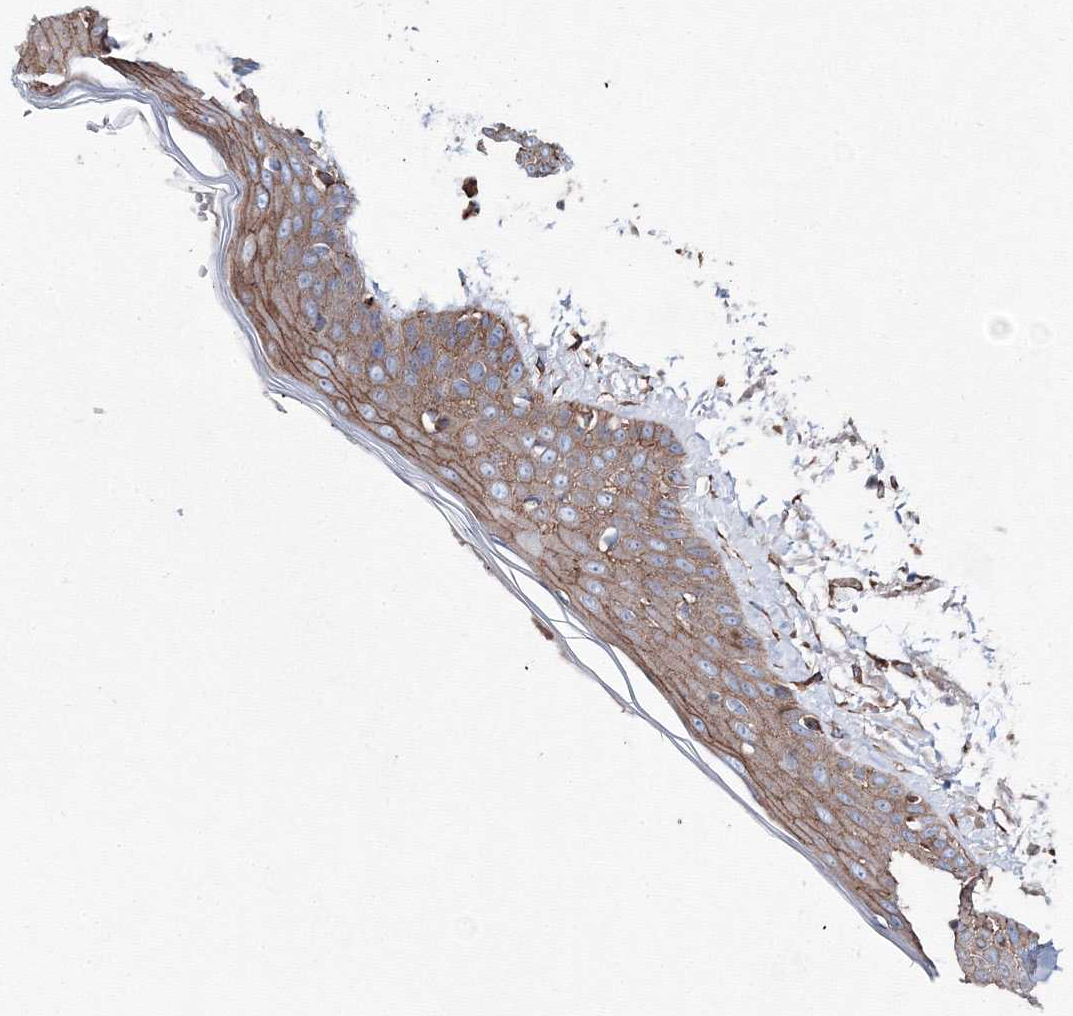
{"staining": {"intensity": "strong", "quantity": ">75%", "location": "cytoplasmic/membranous"}, "tissue": "skin", "cell_type": "Fibroblasts", "image_type": "normal", "snomed": [{"axis": "morphology", "description": "Normal tissue, NOS"}, {"axis": "topography", "description": "Skin"}, {"axis": "topography", "description": "Skeletal muscle"}], "caption": "The image displays staining of normal skin, revealing strong cytoplasmic/membranous protein expression (brown color) within fibroblasts.", "gene": "ANKRD37", "patient": {"sex": "male", "age": 83}}